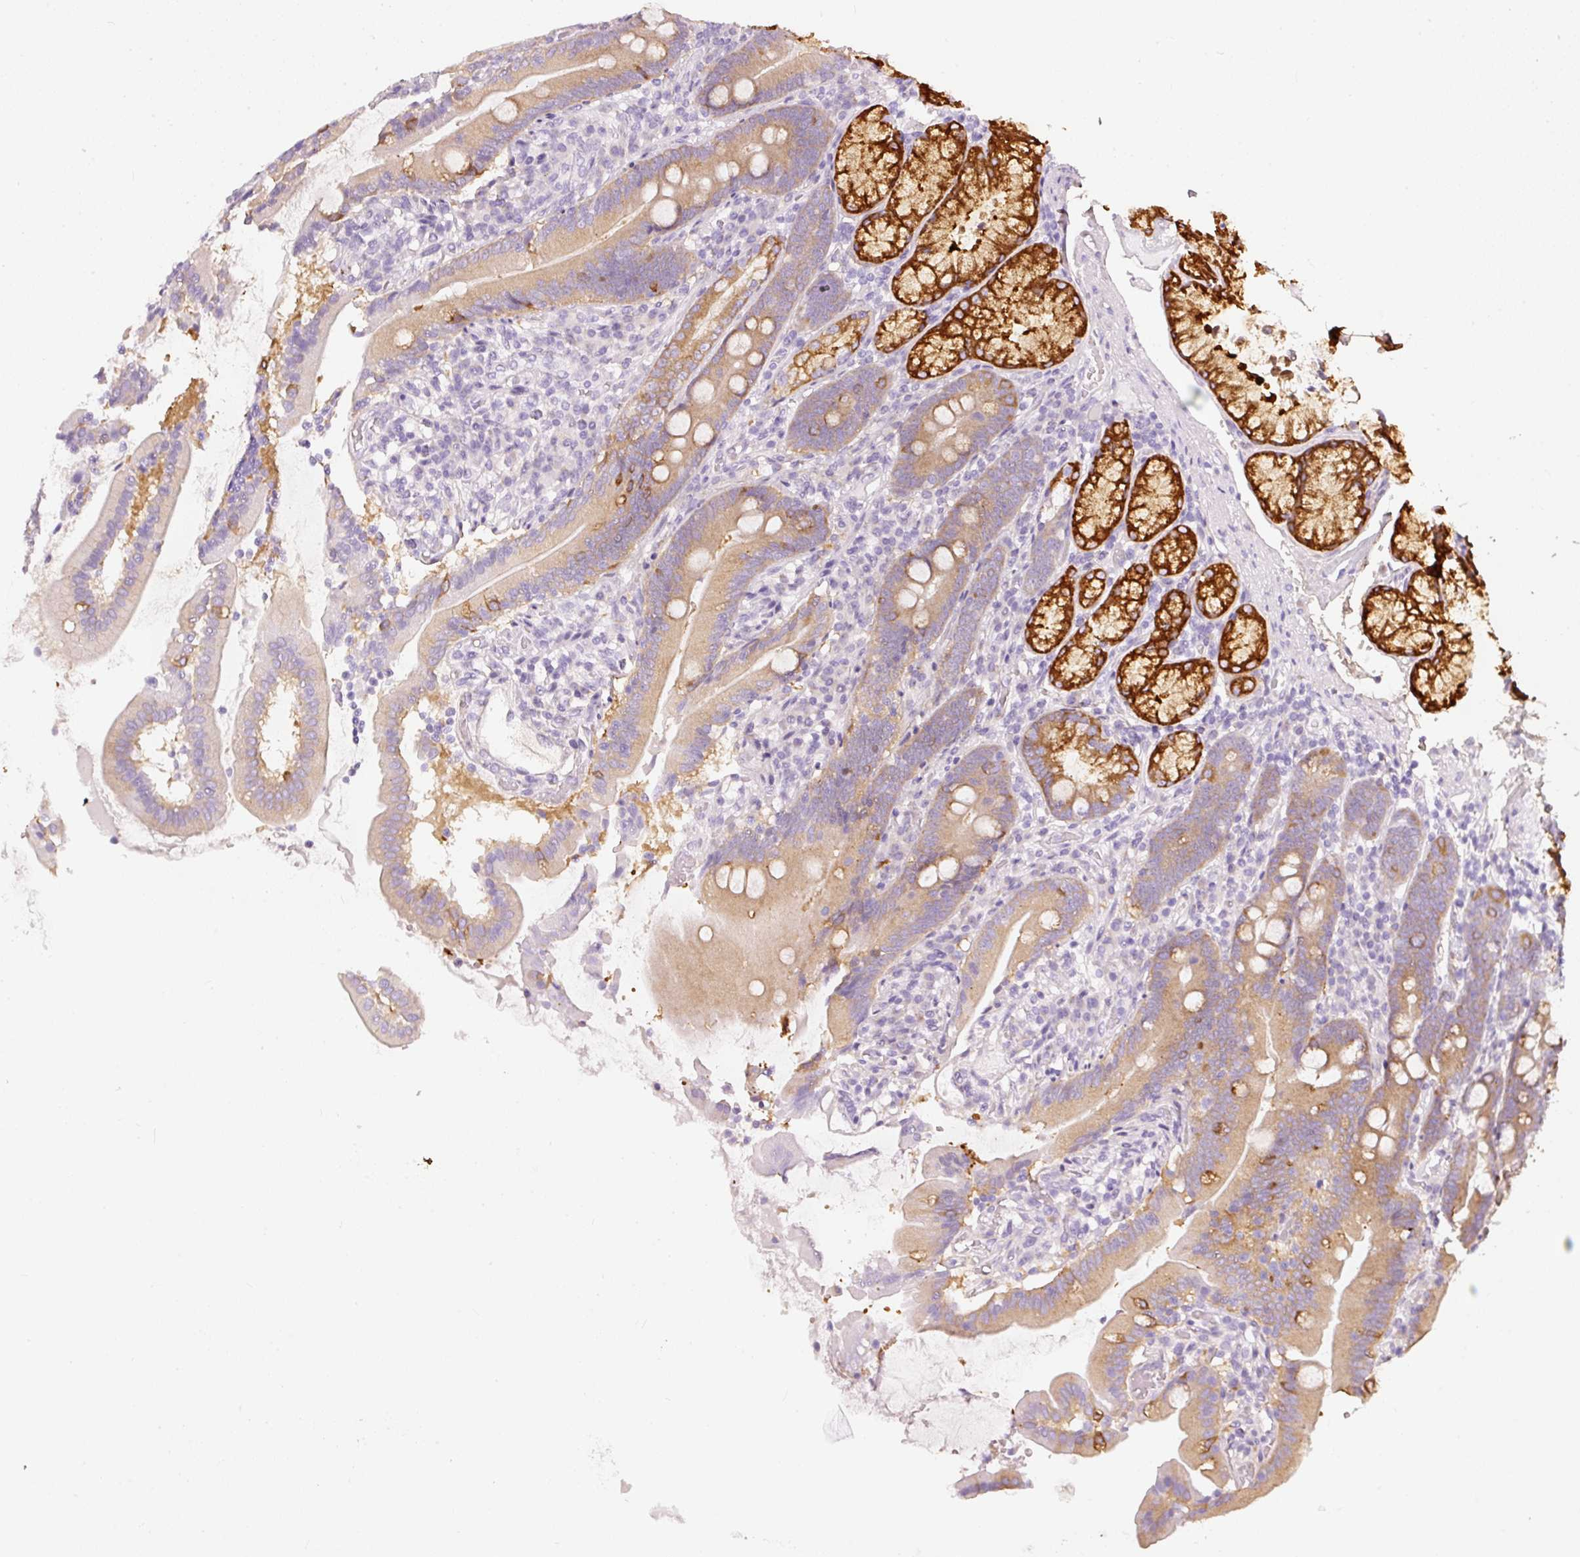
{"staining": {"intensity": "strong", "quantity": "<25%", "location": "cytoplasmic/membranous"}, "tissue": "duodenum", "cell_type": "Glandular cells", "image_type": "normal", "snomed": [{"axis": "morphology", "description": "Normal tissue, NOS"}, {"axis": "topography", "description": "Duodenum"}], "caption": "Duodenum was stained to show a protein in brown. There is medium levels of strong cytoplasmic/membranous positivity in about <25% of glandular cells.", "gene": "PDXDC1", "patient": {"sex": "female", "age": 67}}